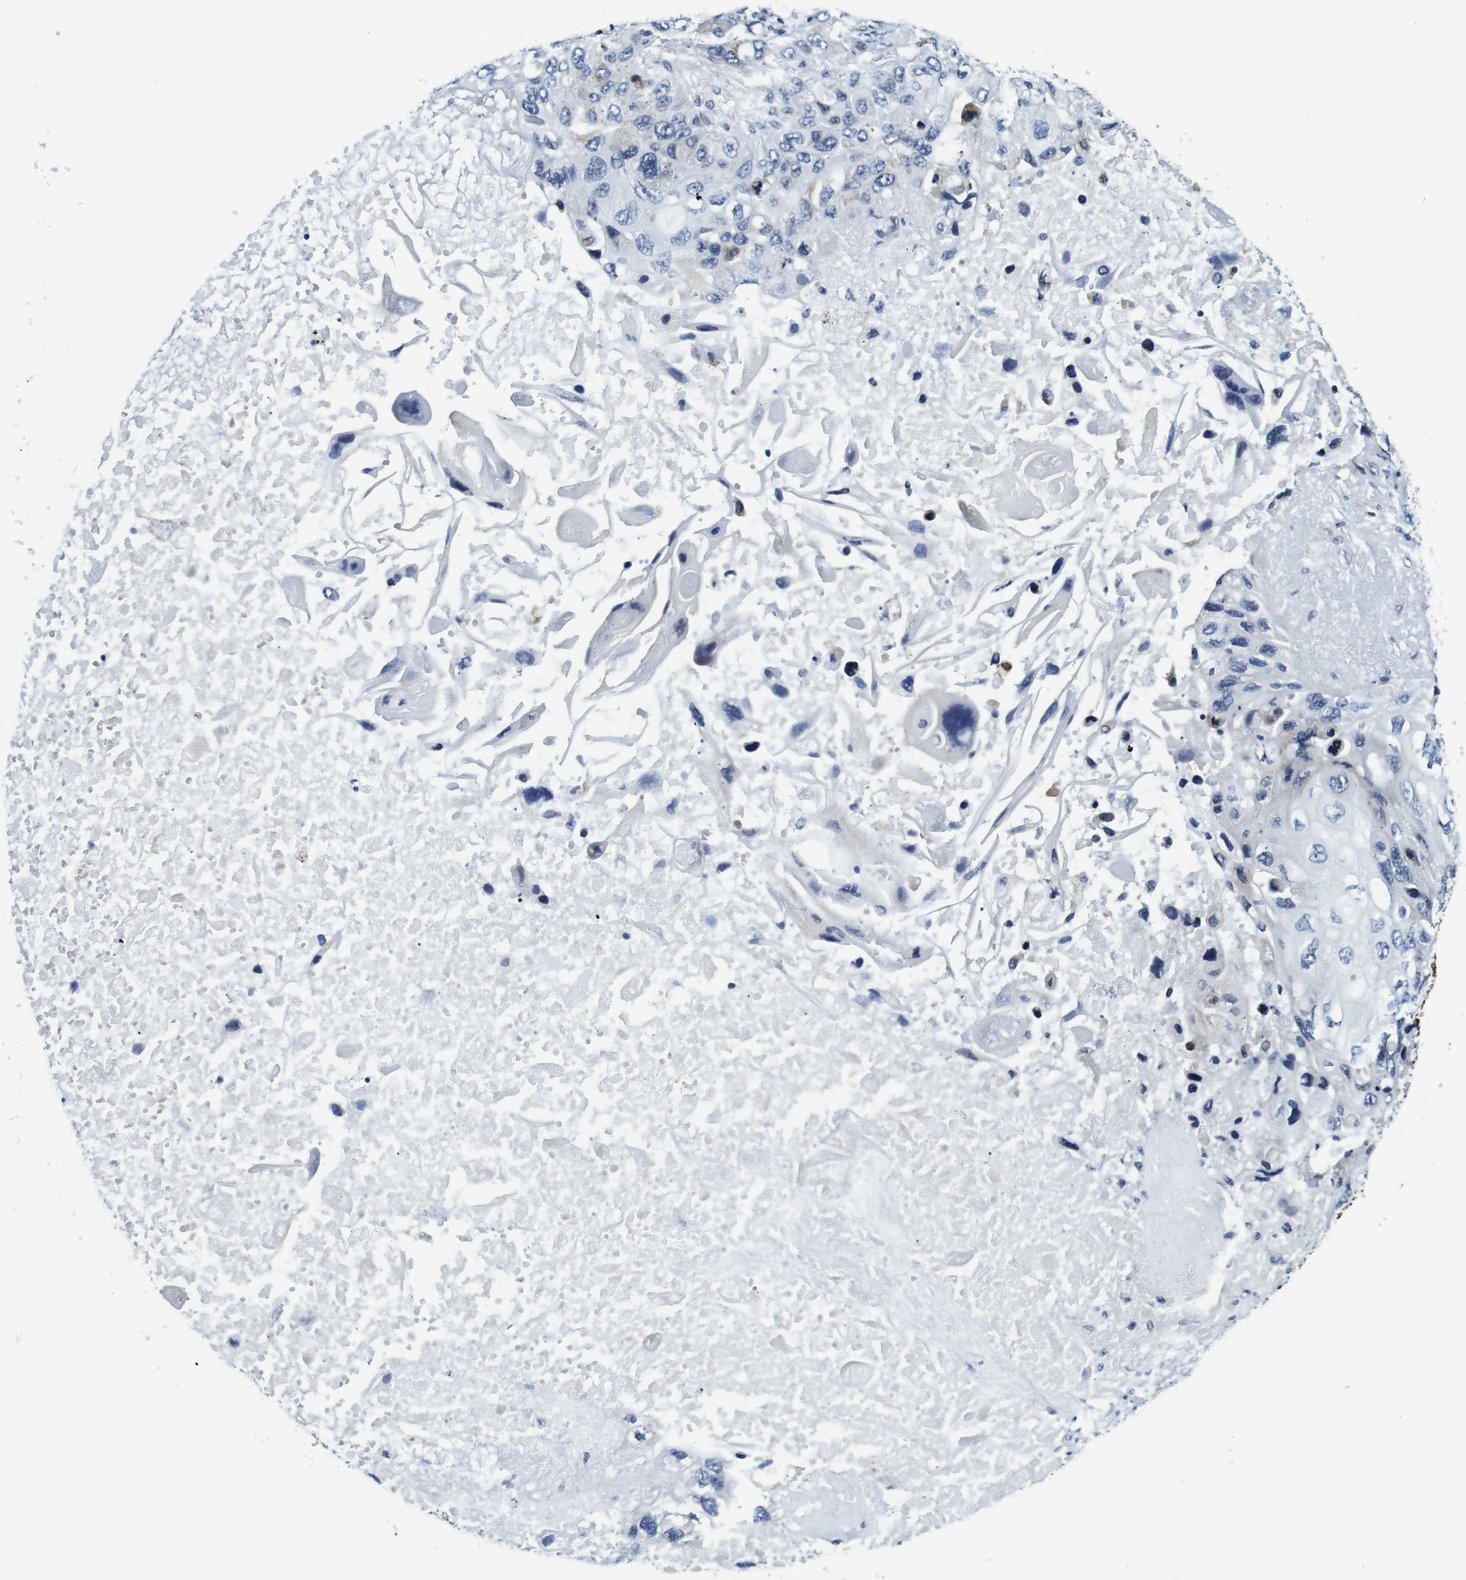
{"staining": {"intensity": "negative", "quantity": "none", "location": "none"}, "tissue": "lung cancer", "cell_type": "Tumor cells", "image_type": "cancer", "snomed": [{"axis": "morphology", "description": "Squamous cell carcinoma, NOS"}, {"axis": "topography", "description": "Lung"}], "caption": "A high-resolution histopathology image shows IHC staining of lung cancer (squamous cell carcinoma), which demonstrates no significant expression in tumor cells.", "gene": "FAR2", "patient": {"sex": "female", "age": 73}}